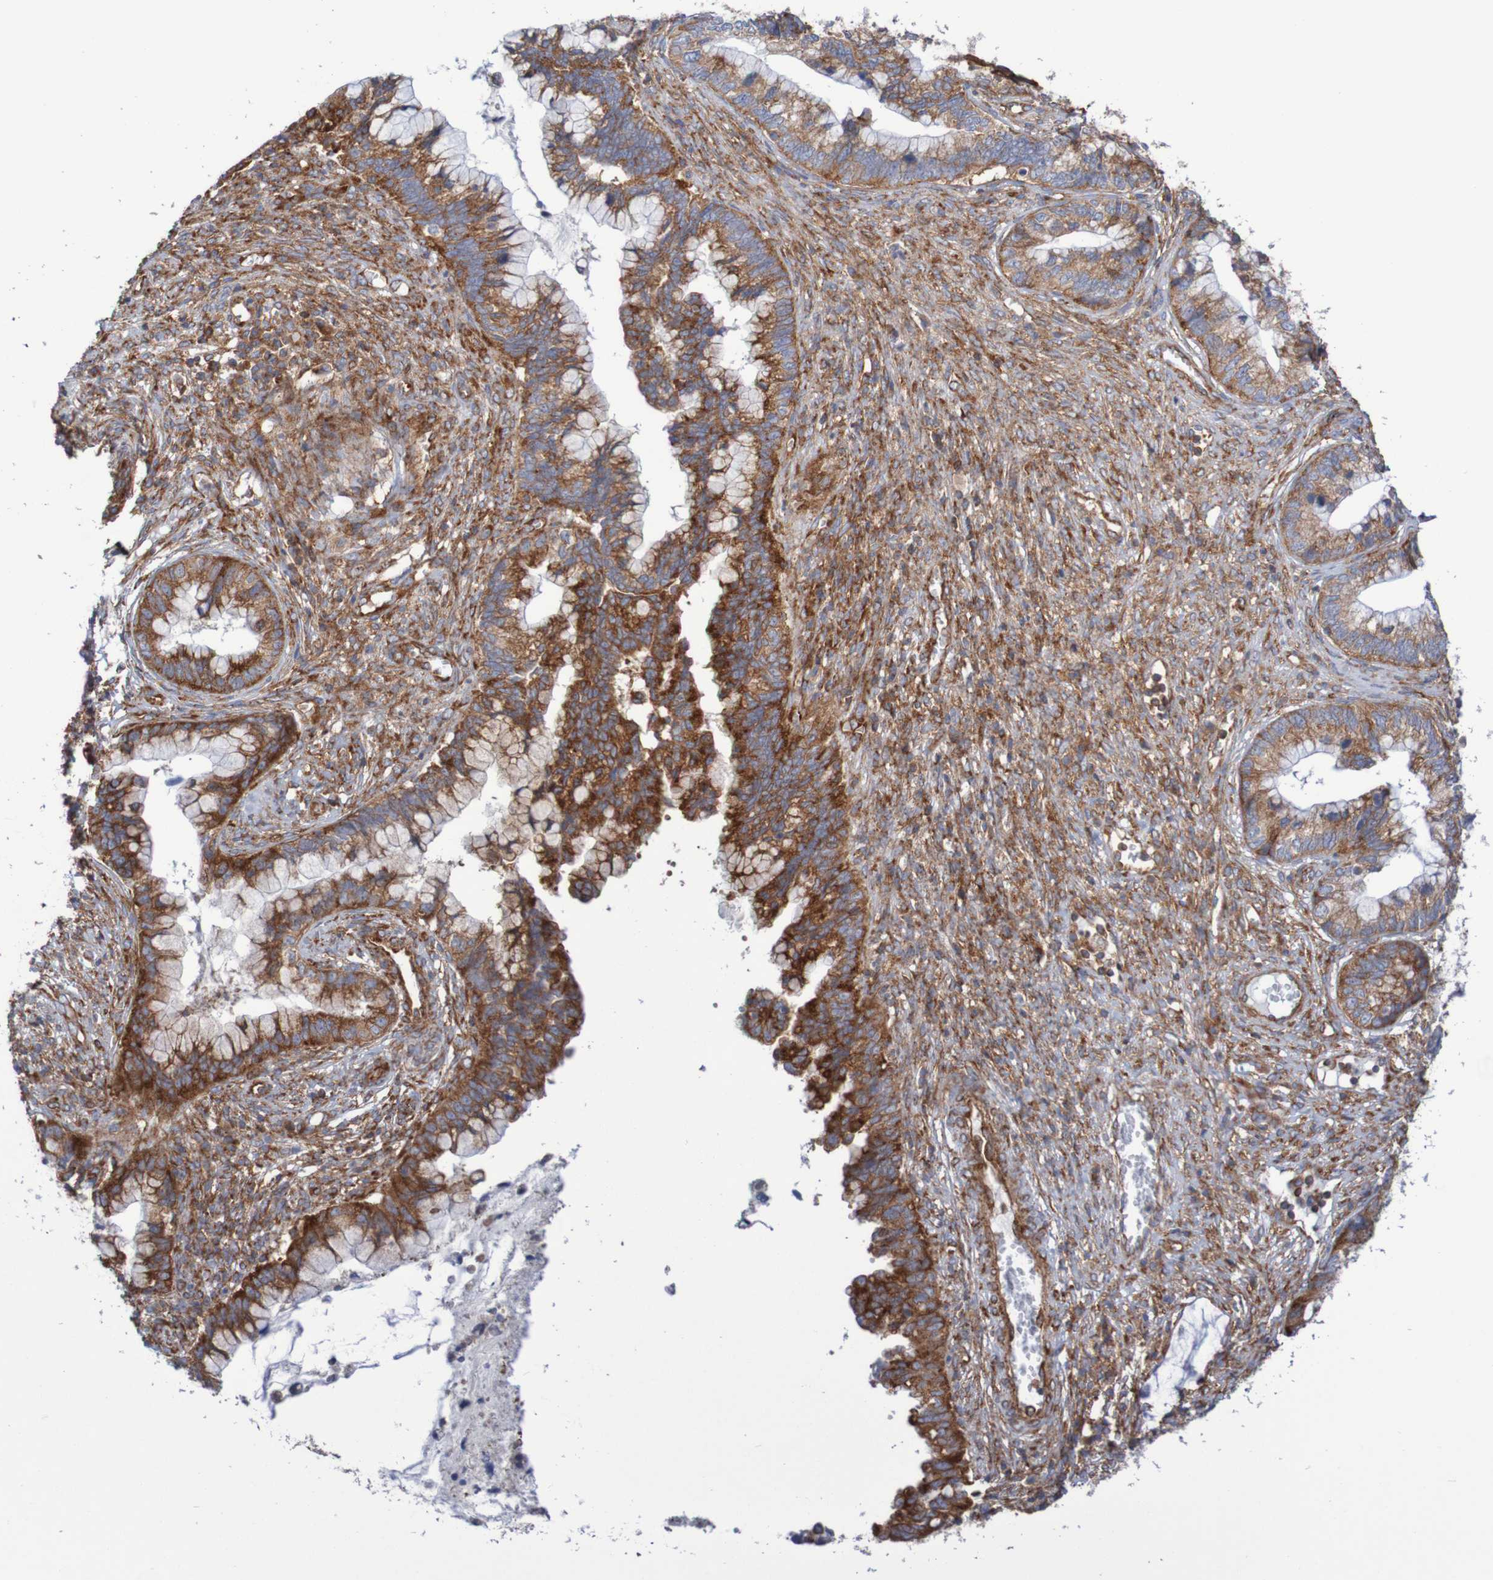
{"staining": {"intensity": "strong", "quantity": ">75%", "location": "cytoplasmic/membranous"}, "tissue": "cervical cancer", "cell_type": "Tumor cells", "image_type": "cancer", "snomed": [{"axis": "morphology", "description": "Adenocarcinoma, NOS"}, {"axis": "topography", "description": "Cervix"}], "caption": "Immunohistochemistry (DAB) staining of cervical adenocarcinoma displays strong cytoplasmic/membranous protein positivity in about >75% of tumor cells.", "gene": "FXR2", "patient": {"sex": "female", "age": 44}}